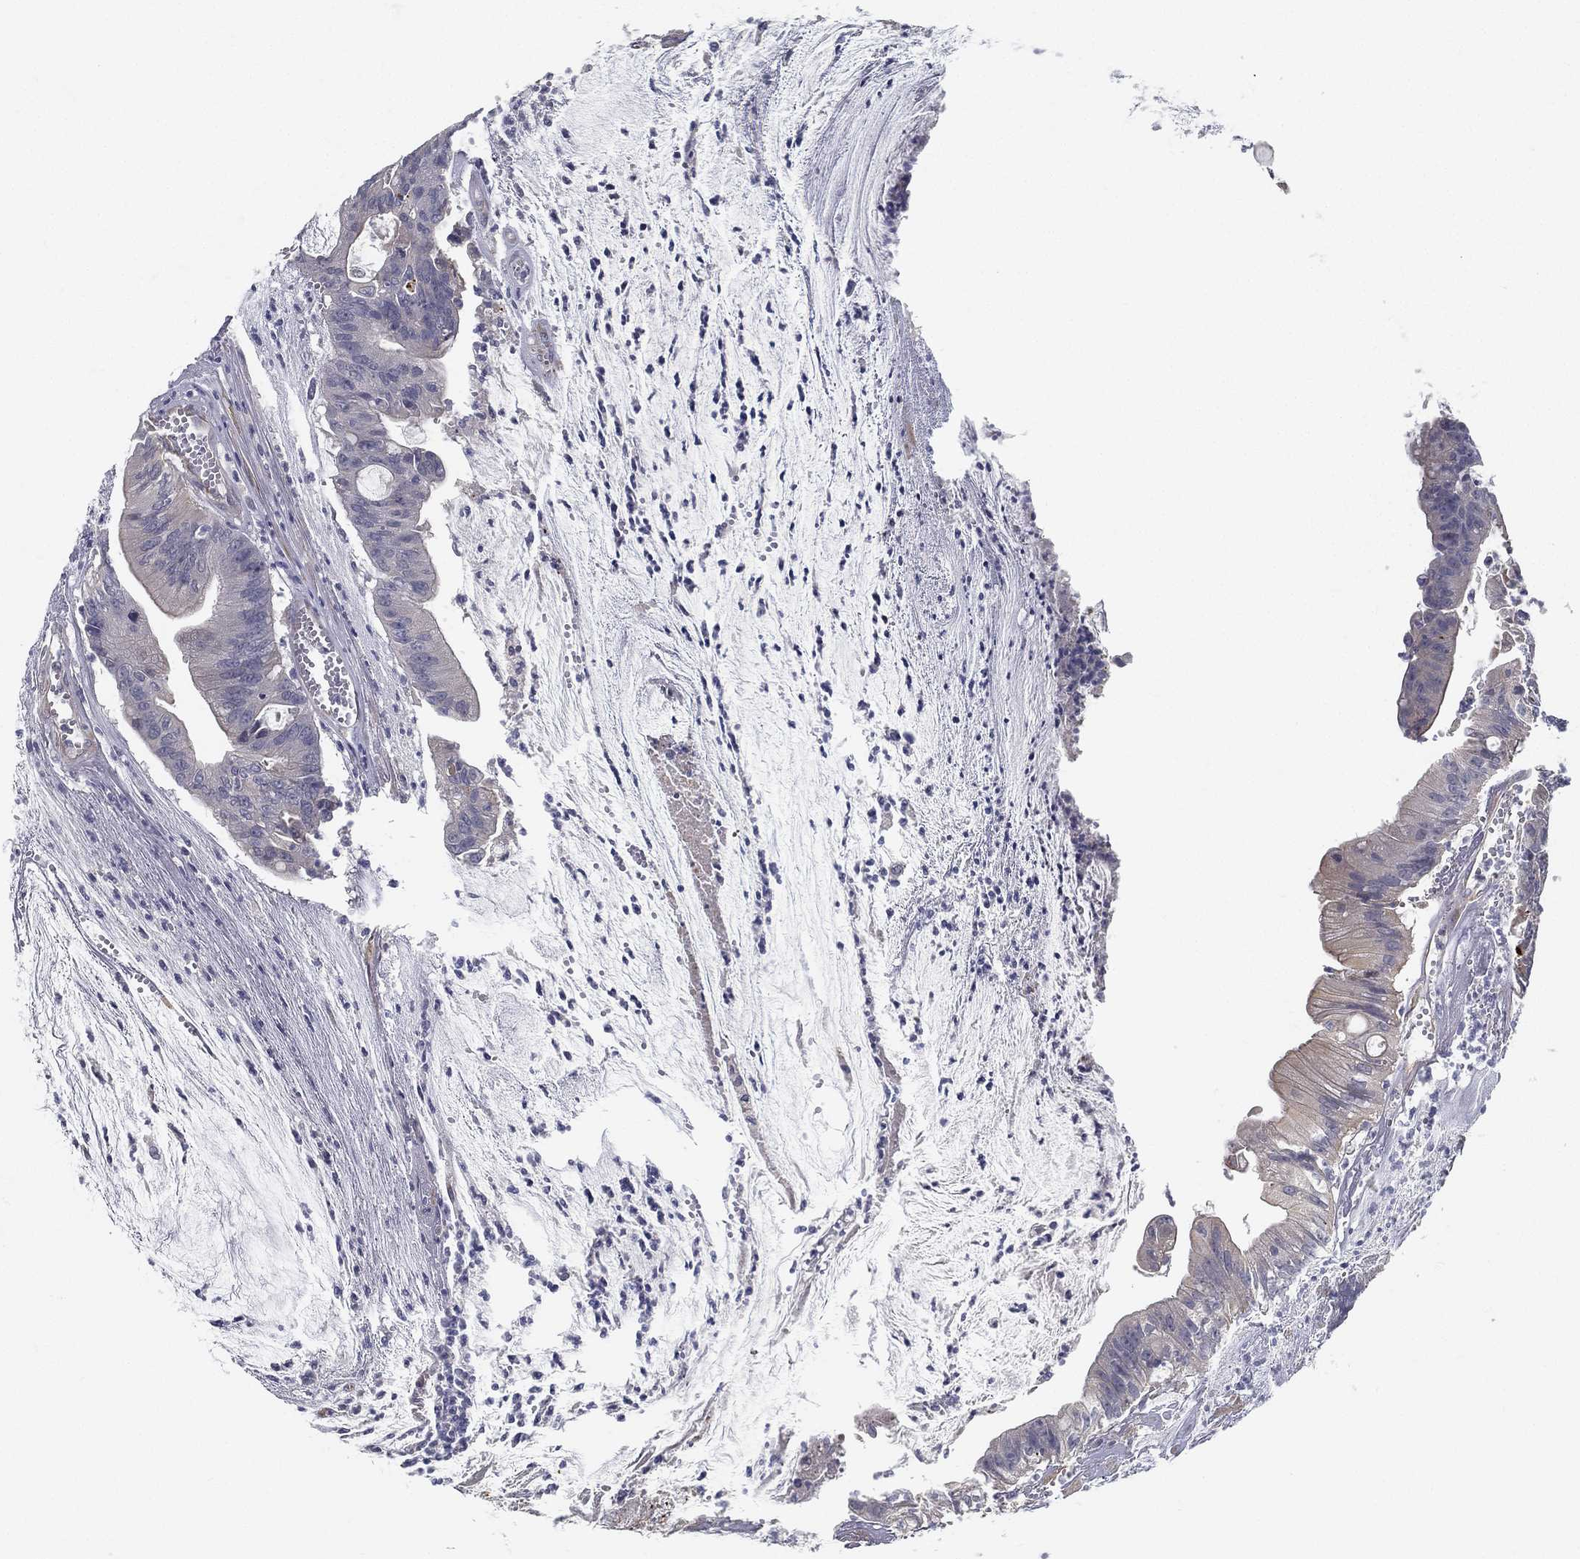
{"staining": {"intensity": "negative", "quantity": "none", "location": "none"}, "tissue": "colorectal cancer", "cell_type": "Tumor cells", "image_type": "cancer", "snomed": [{"axis": "morphology", "description": "Adenocarcinoma, NOS"}, {"axis": "topography", "description": "Colon"}], "caption": "An immunohistochemistry (IHC) micrograph of adenocarcinoma (colorectal) is shown. There is no staining in tumor cells of adenocarcinoma (colorectal). The staining is performed using DAB brown chromogen with nuclei counter-stained in using hematoxylin.", "gene": "LRRC56", "patient": {"sex": "female", "age": 69}}